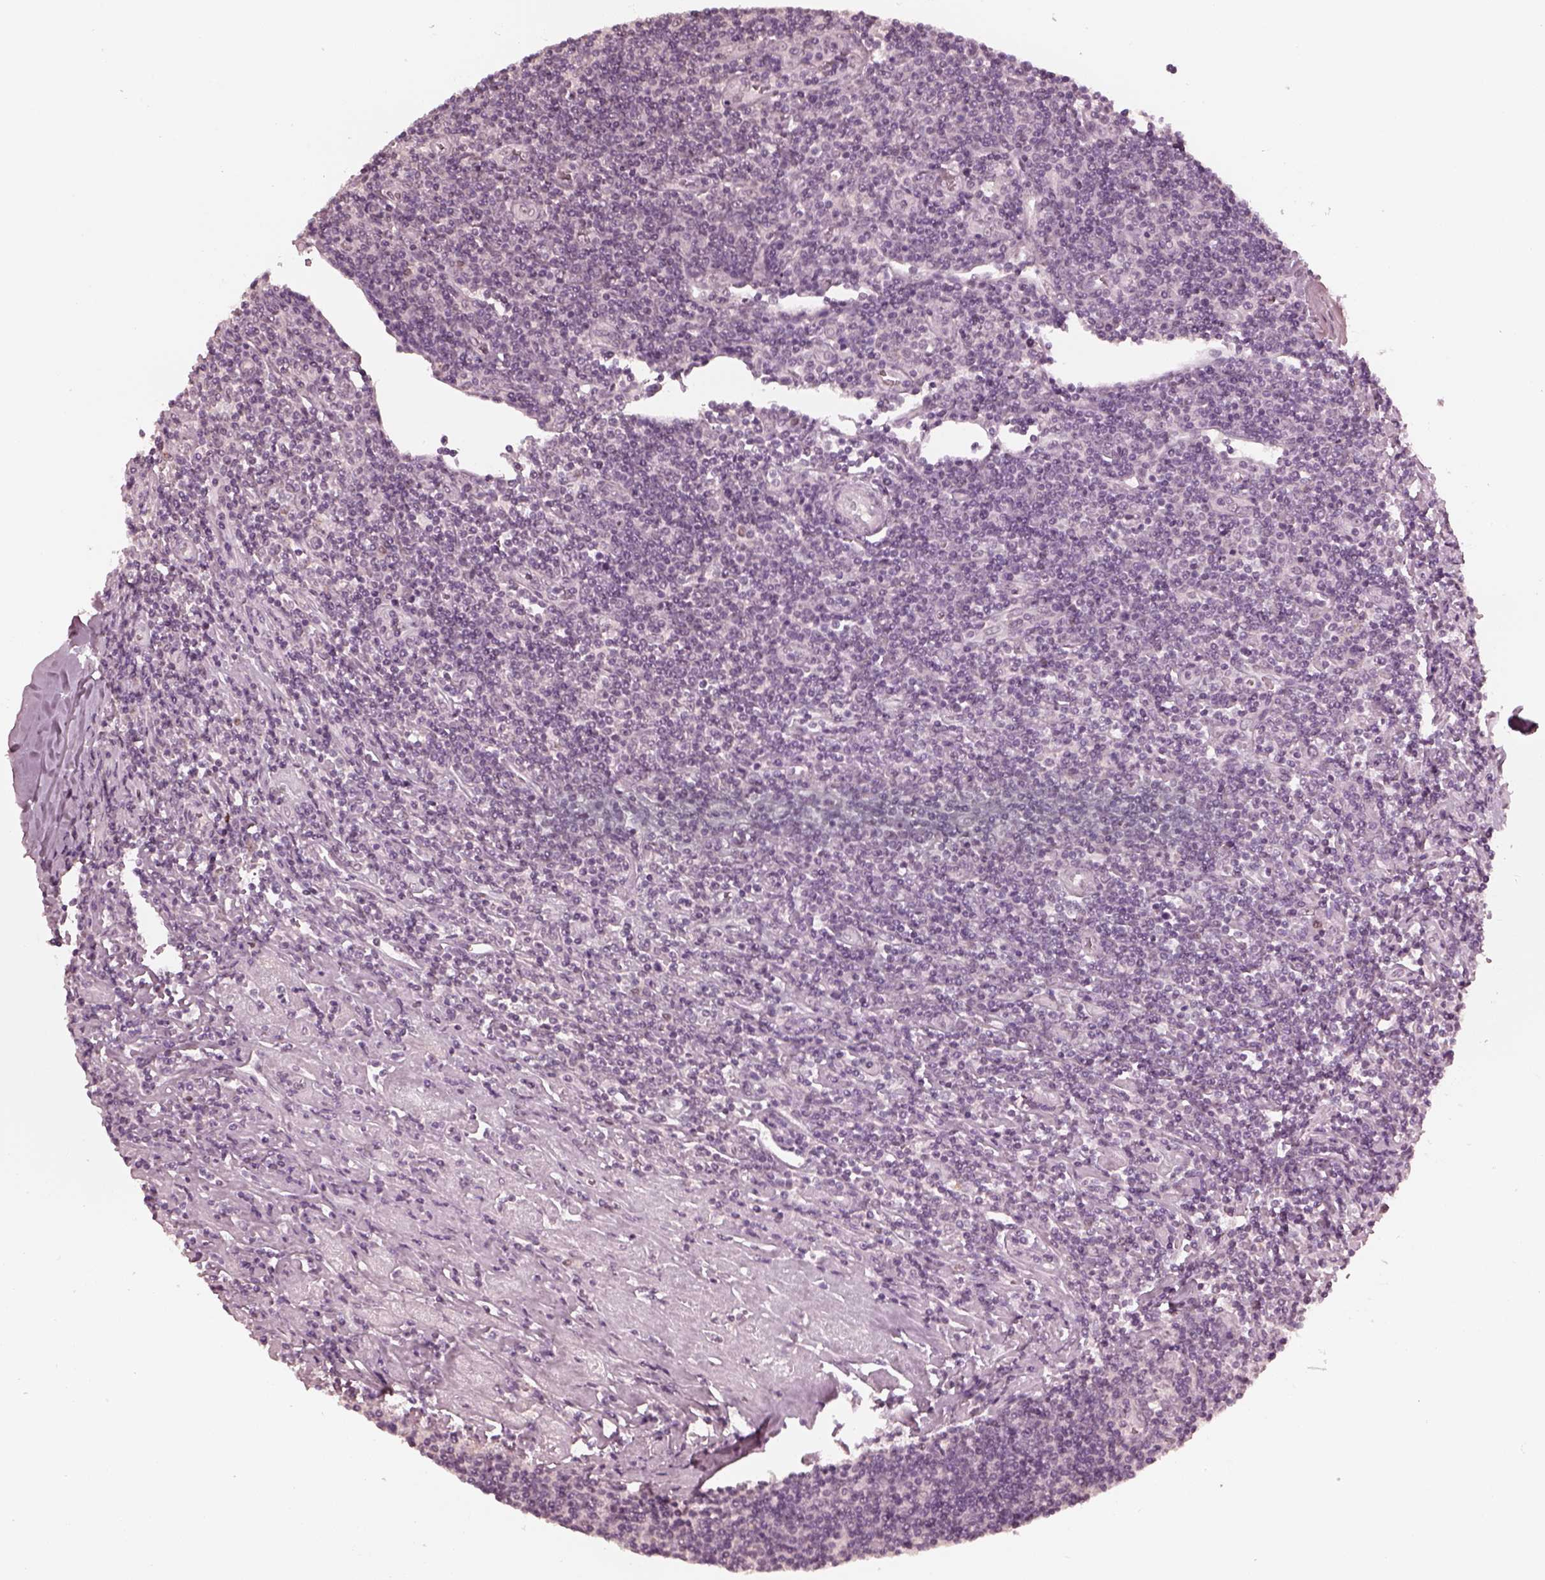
{"staining": {"intensity": "negative", "quantity": "none", "location": "none"}, "tissue": "lymphoma", "cell_type": "Tumor cells", "image_type": "cancer", "snomed": [{"axis": "morphology", "description": "Hodgkin's disease, NOS"}, {"axis": "topography", "description": "Lymph node"}], "caption": "Tumor cells show no significant protein expression in Hodgkin's disease. (DAB immunohistochemistry (IHC) with hematoxylin counter stain).", "gene": "KRT79", "patient": {"sex": "male", "age": 40}}